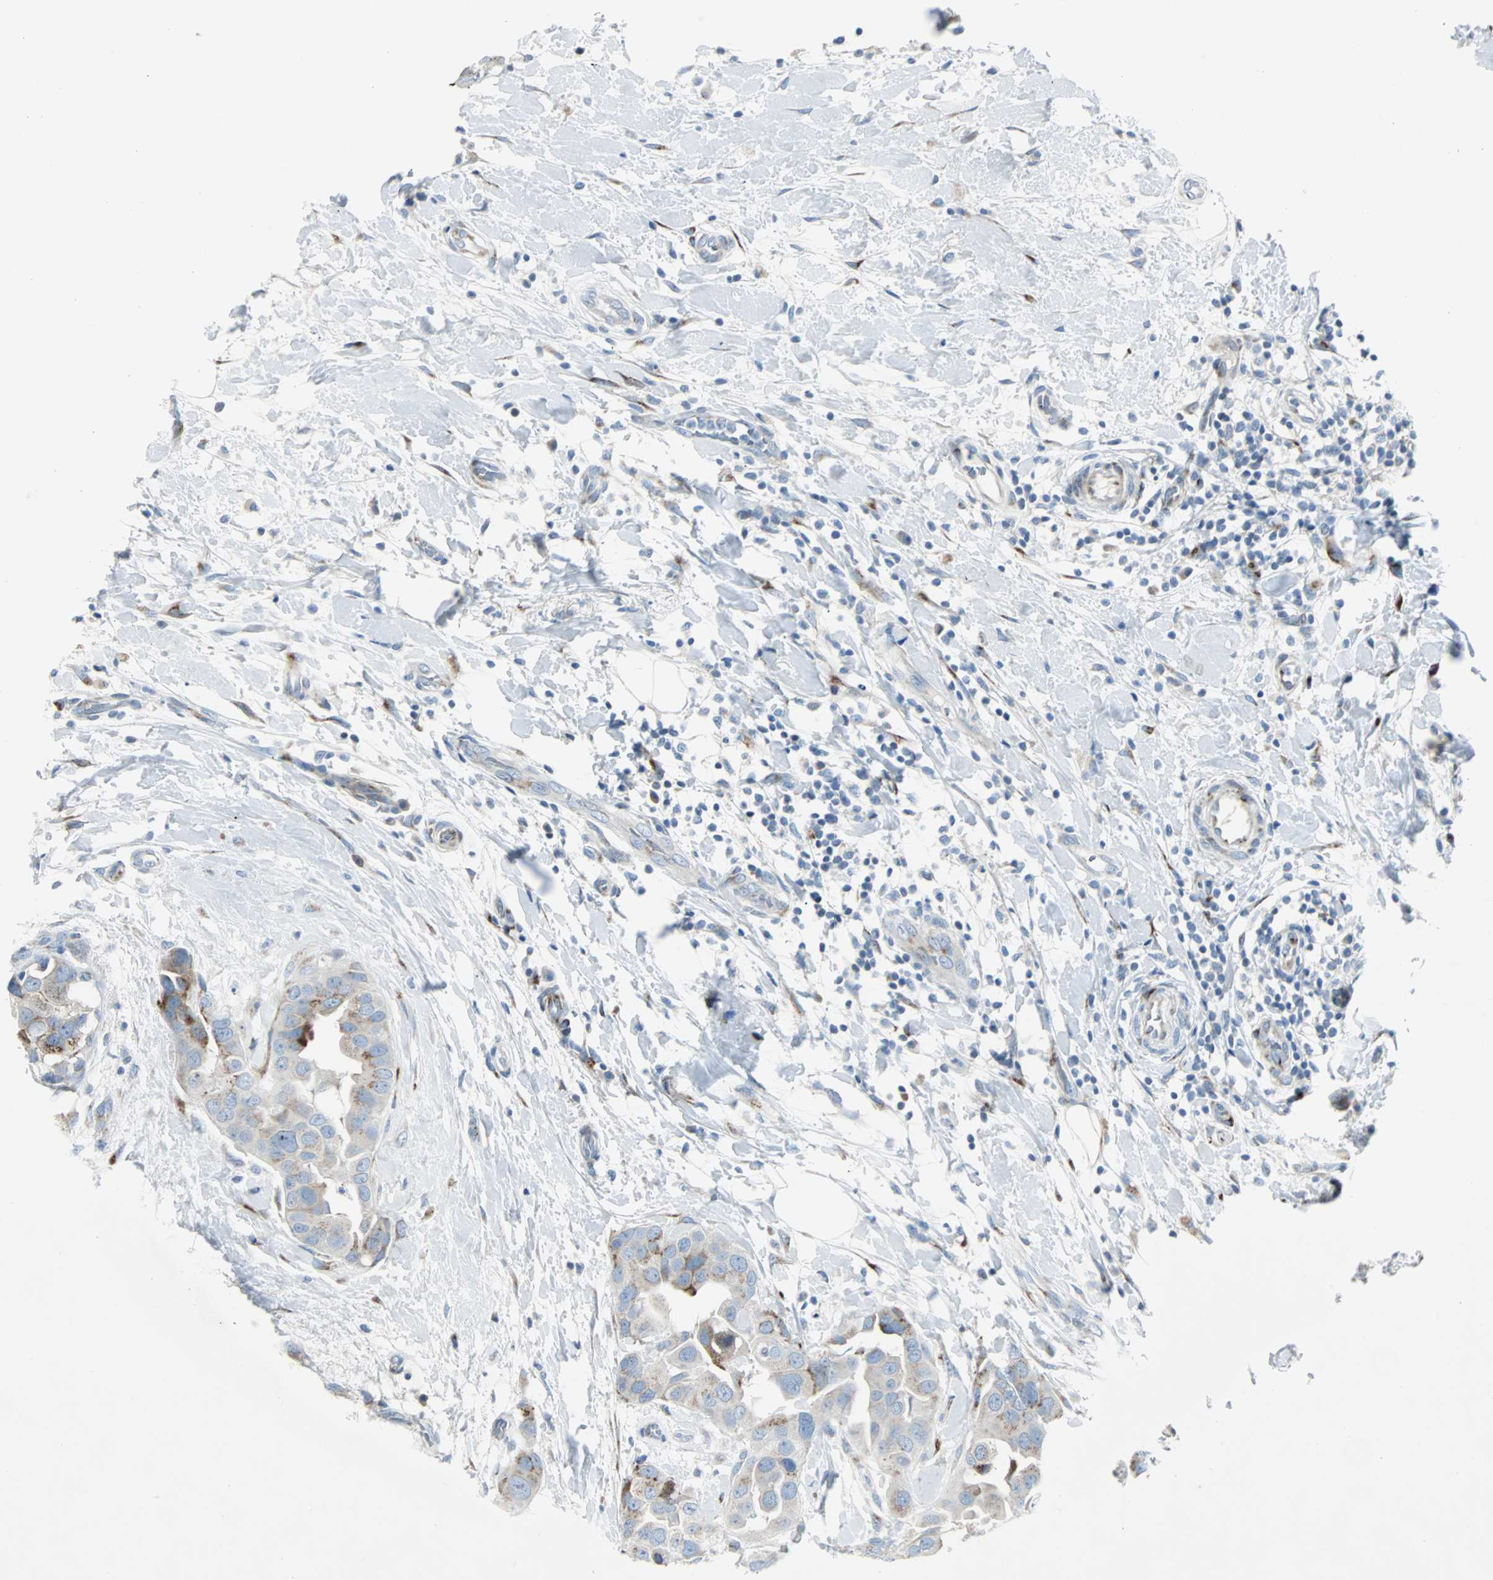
{"staining": {"intensity": "strong", "quantity": "25%-75%", "location": "cytoplasmic/membranous"}, "tissue": "breast cancer", "cell_type": "Tumor cells", "image_type": "cancer", "snomed": [{"axis": "morphology", "description": "Duct carcinoma"}, {"axis": "topography", "description": "Breast"}], "caption": "A brown stain labels strong cytoplasmic/membranous positivity of a protein in human invasive ductal carcinoma (breast) tumor cells.", "gene": "BBC3", "patient": {"sex": "female", "age": 40}}